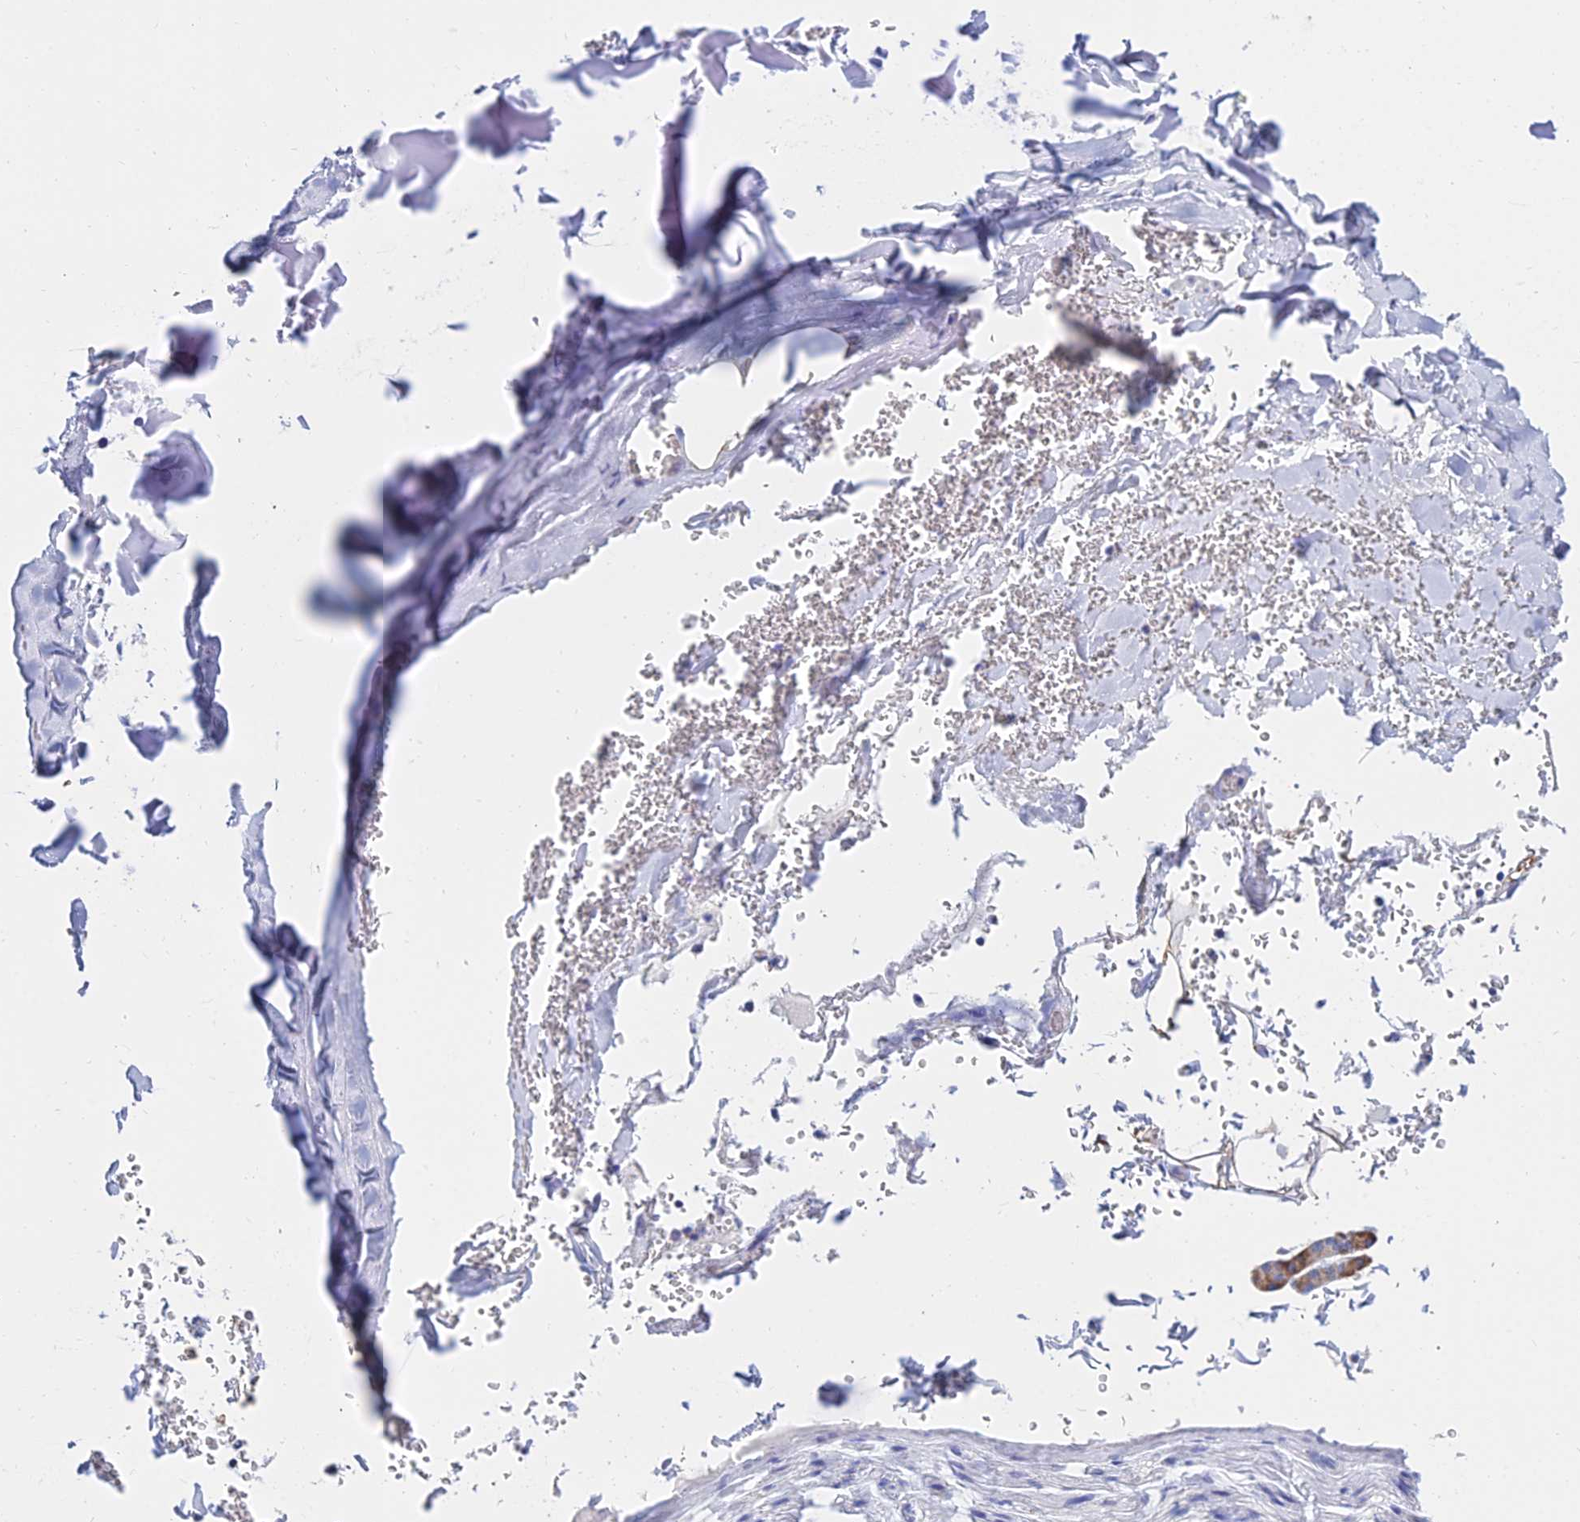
{"staining": {"intensity": "moderate", "quantity": "25%-75%", "location": "cytoplasmic/membranous"}, "tissue": "adipose tissue", "cell_type": "Adipocytes", "image_type": "normal", "snomed": [{"axis": "morphology", "description": "Normal tissue, NOS"}, {"axis": "topography", "description": "Cartilage tissue"}], "caption": "Protein expression analysis of unremarkable human adipose tissue reveals moderate cytoplasmic/membranous staining in about 25%-75% of adipocytes. The staining is performed using DAB (3,3'-diaminobenzidine) brown chromogen to label protein expression. The nuclei are counter-stained blue using hematoxylin.", "gene": "MGST1", "patient": {"sex": "female", "age": 63}}